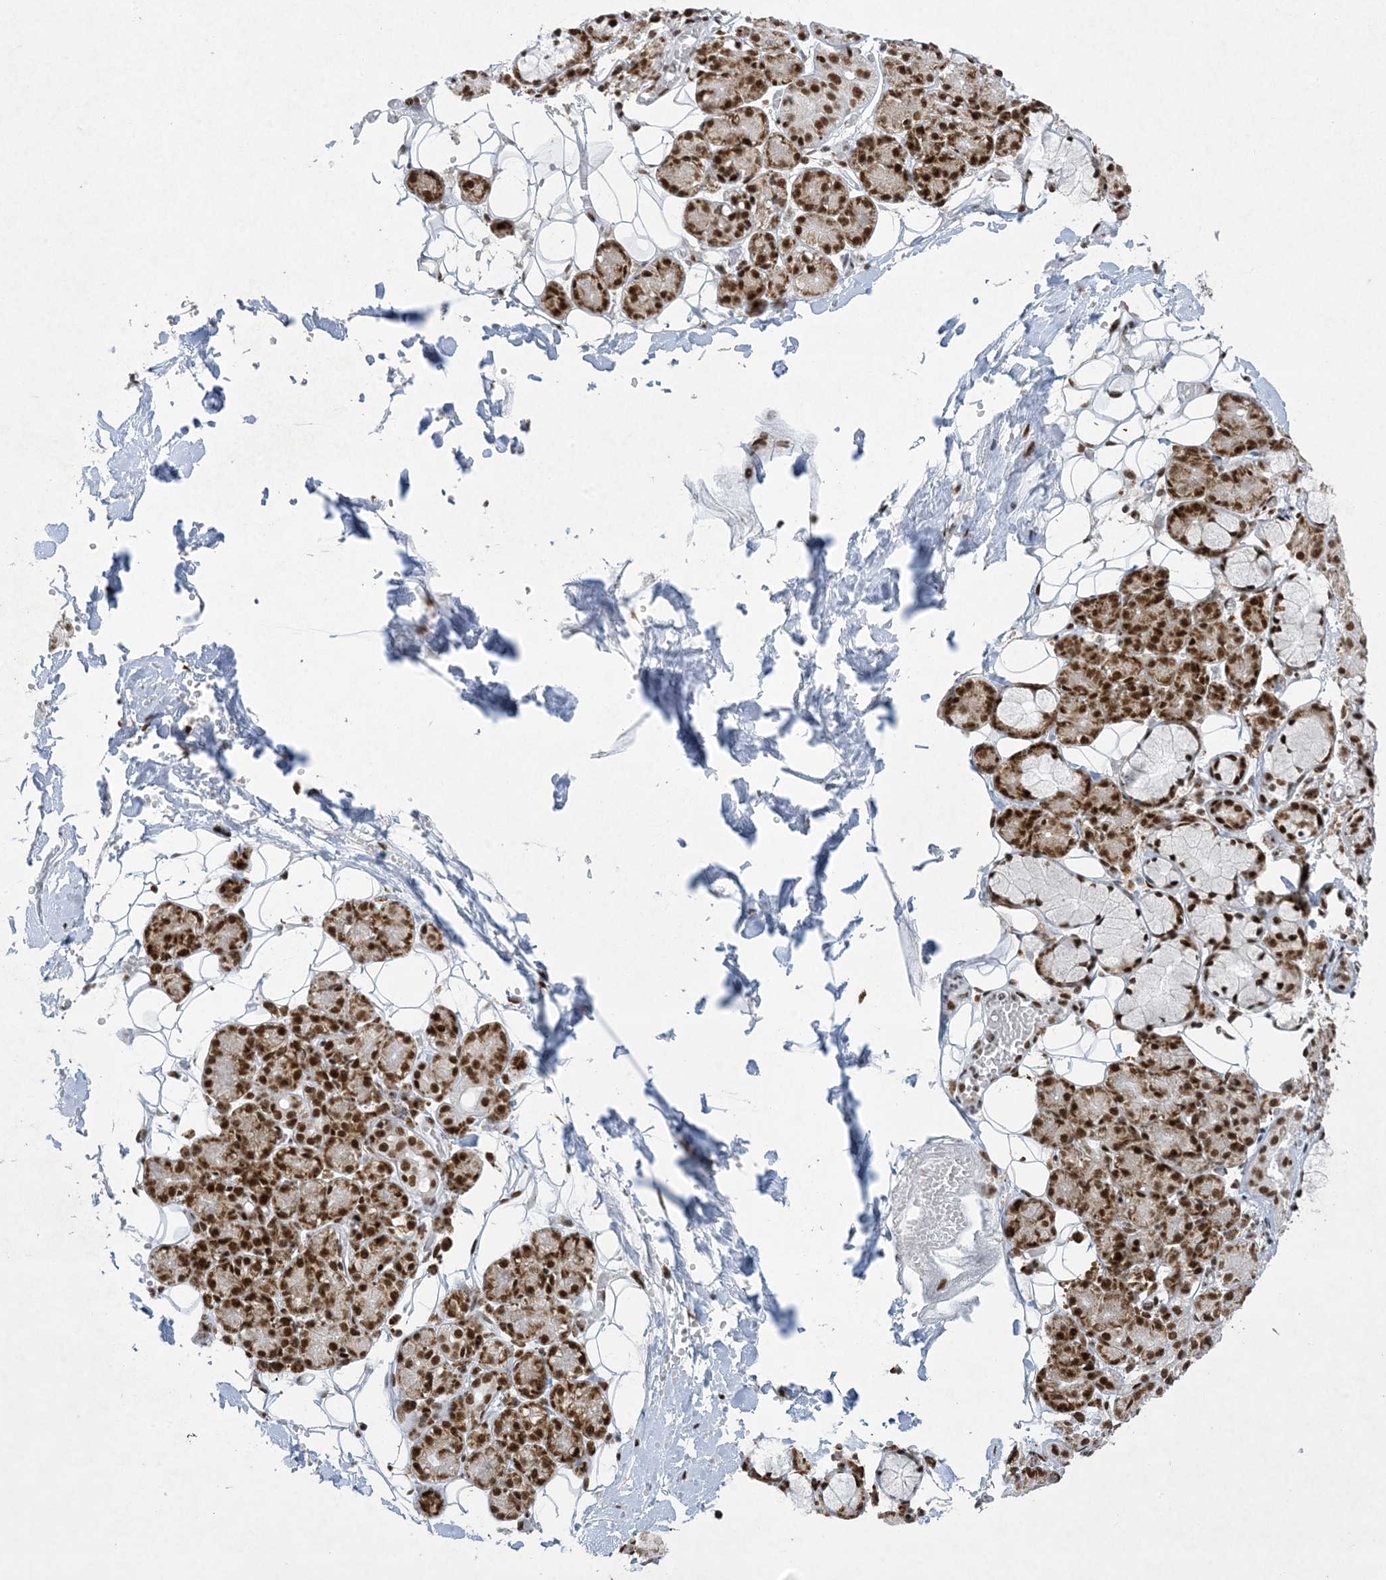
{"staining": {"intensity": "strong", "quantity": ">75%", "location": "nuclear"}, "tissue": "salivary gland", "cell_type": "Glandular cells", "image_type": "normal", "snomed": [{"axis": "morphology", "description": "Normal tissue, NOS"}, {"axis": "topography", "description": "Salivary gland"}], "caption": "Salivary gland stained with DAB immunohistochemistry (IHC) shows high levels of strong nuclear staining in about >75% of glandular cells.", "gene": "PKNOX2", "patient": {"sex": "male", "age": 63}}